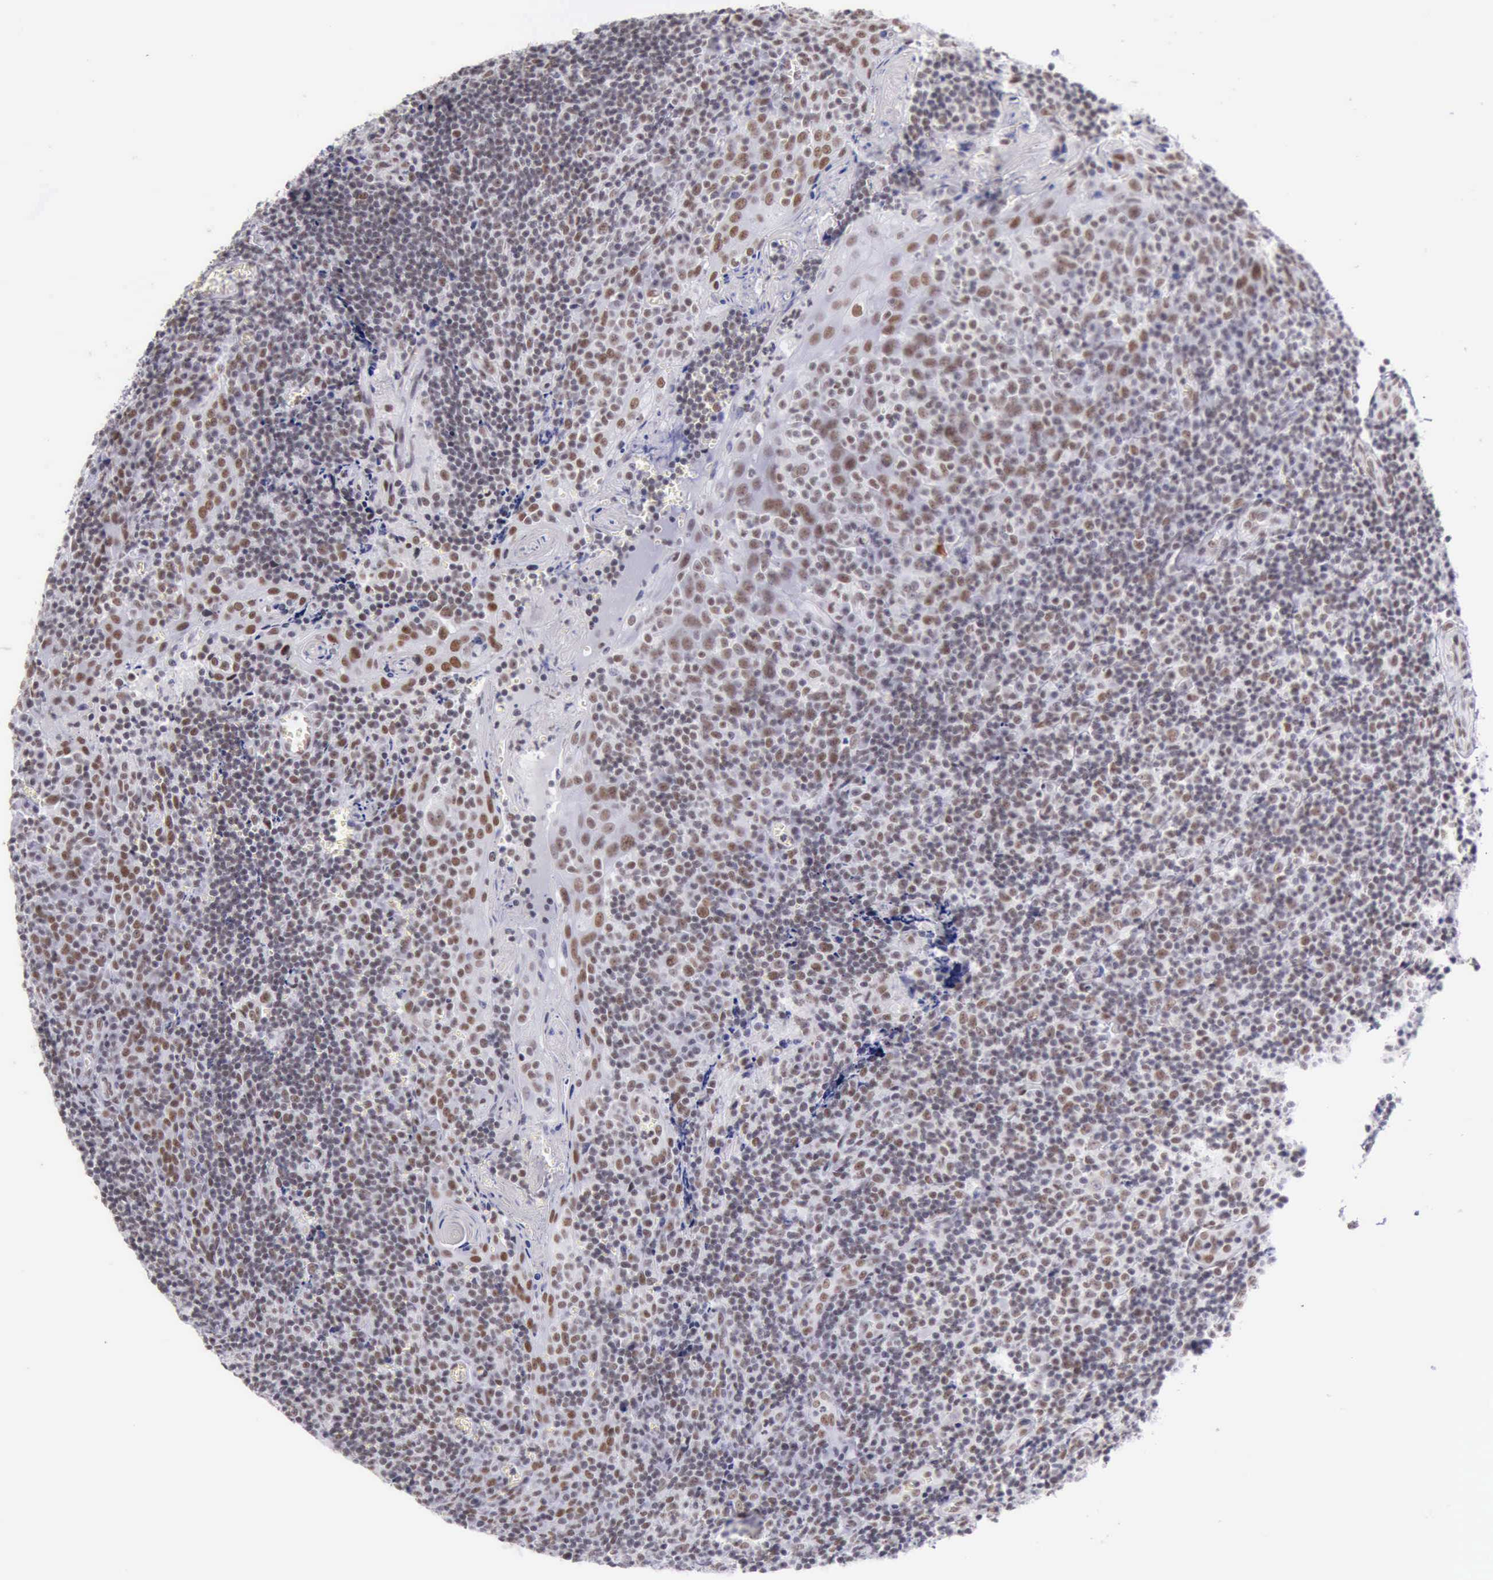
{"staining": {"intensity": "weak", "quantity": ">75%", "location": "nuclear"}, "tissue": "tonsil", "cell_type": "Germinal center cells", "image_type": "normal", "snomed": [{"axis": "morphology", "description": "Normal tissue, NOS"}, {"axis": "topography", "description": "Tonsil"}], "caption": "Immunohistochemical staining of benign tonsil shows low levels of weak nuclear expression in about >75% of germinal center cells.", "gene": "EP300", "patient": {"sex": "male", "age": 20}}